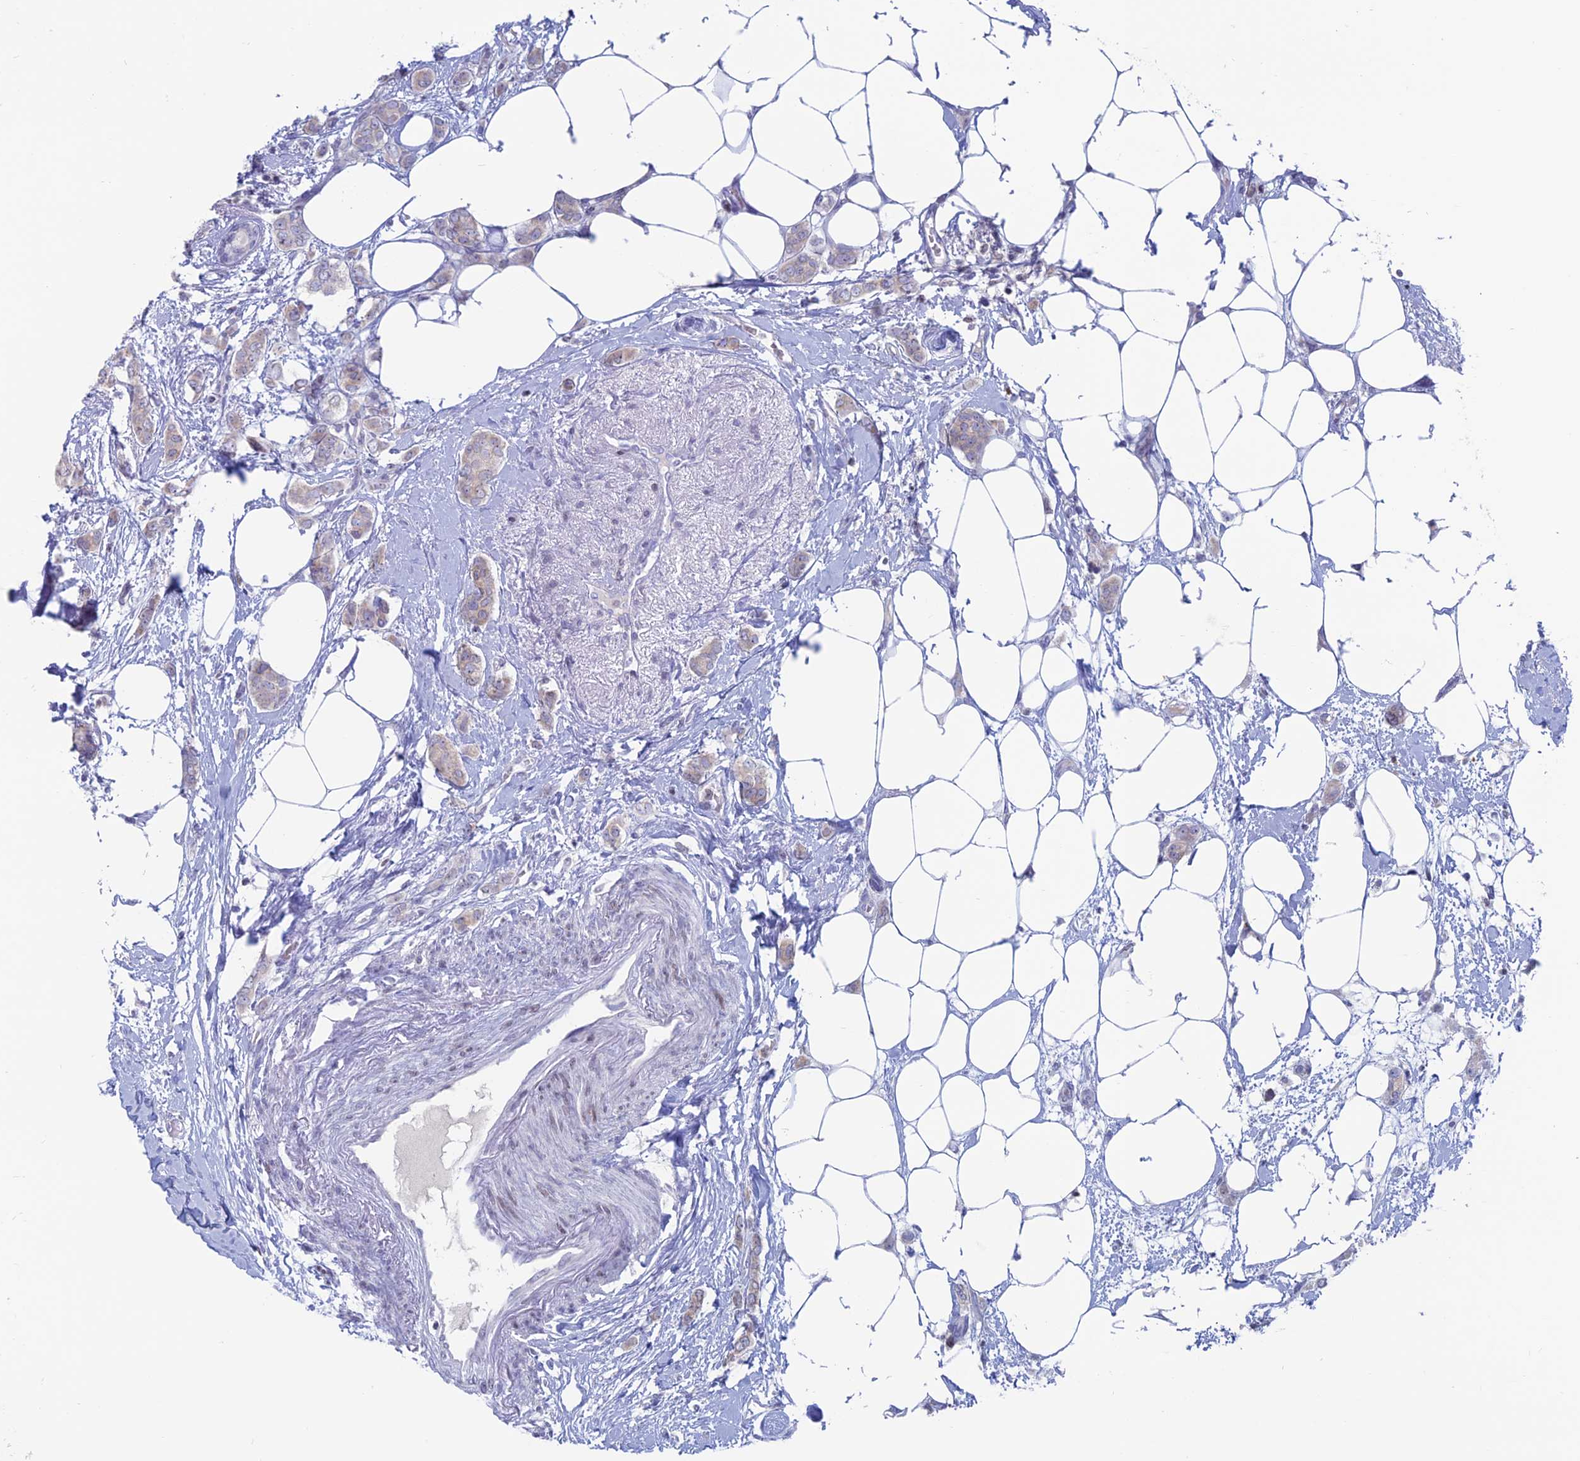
{"staining": {"intensity": "weak", "quantity": "<25%", "location": "nuclear"}, "tissue": "breast cancer", "cell_type": "Tumor cells", "image_type": "cancer", "snomed": [{"axis": "morphology", "description": "Duct carcinoma"}, {"axis": "topography", "description": "Breast"}], "caption": "Tumor cells are negative for protein expression in human breast cancer.", "gene": "CERS6", "patient": {"sex": "female", "age": 72}}